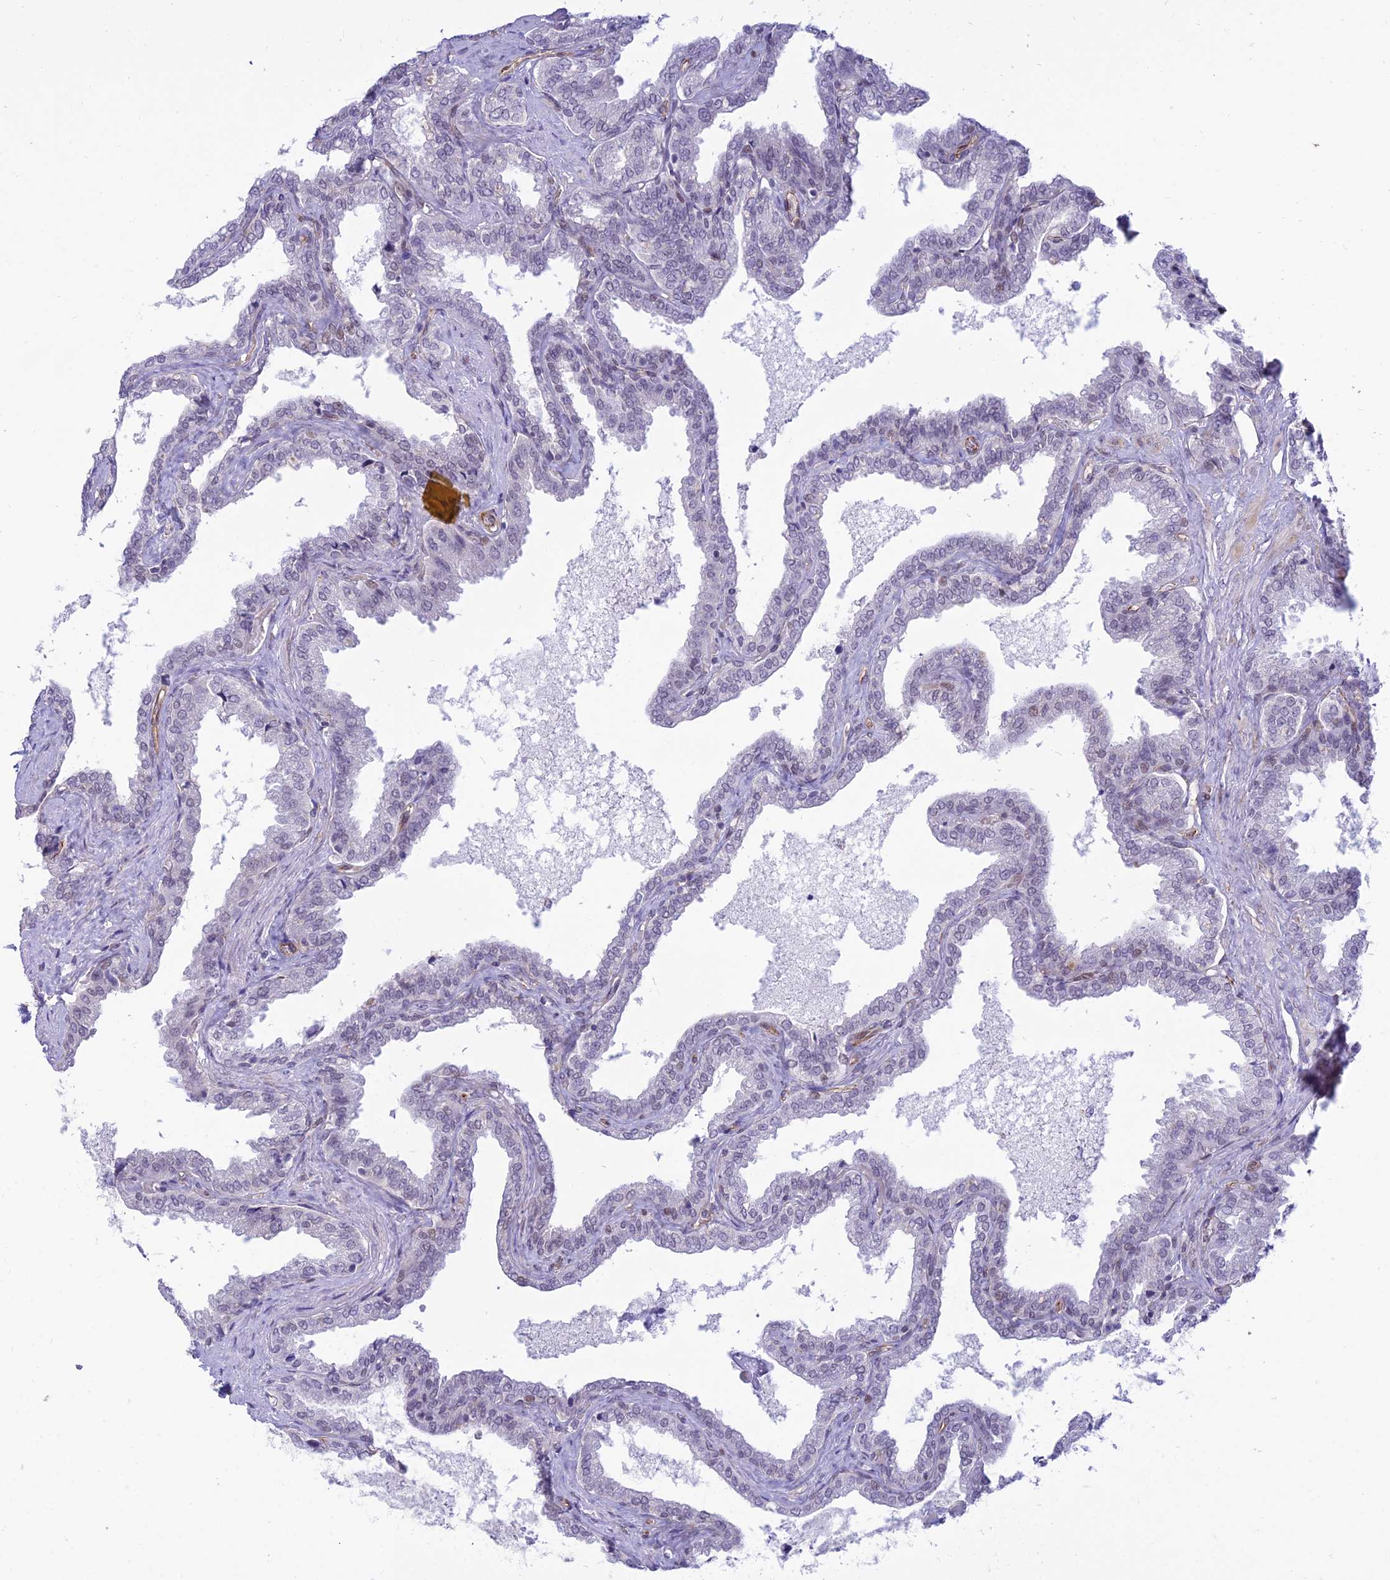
{"staining": {"intensity": "weak", "quantity": "25%-75%", "location": "cytoplasmic/membranous"}, "tissue": "seminal vesicle", "cell_type": "Glandular cells", "image_type": "normal", "snomed": [{"axis": "morphology", "description": "Normal tissue, NOS"}, {"axis": "topography", "description": "Seminal veicle"}], "caption": "DAB (3,3'-diaminobenzidine) immunohistochemical staining of normal seminal vesicle exhibits weak cytoplasmic/membranous protein expression in approximately 25%-75% of glandular cells. The protein of interest is shown in brown color, while the nuclei are stained blue.", "gene": "SAPCD2", "patient": {"sex": "male", "age": 46}}